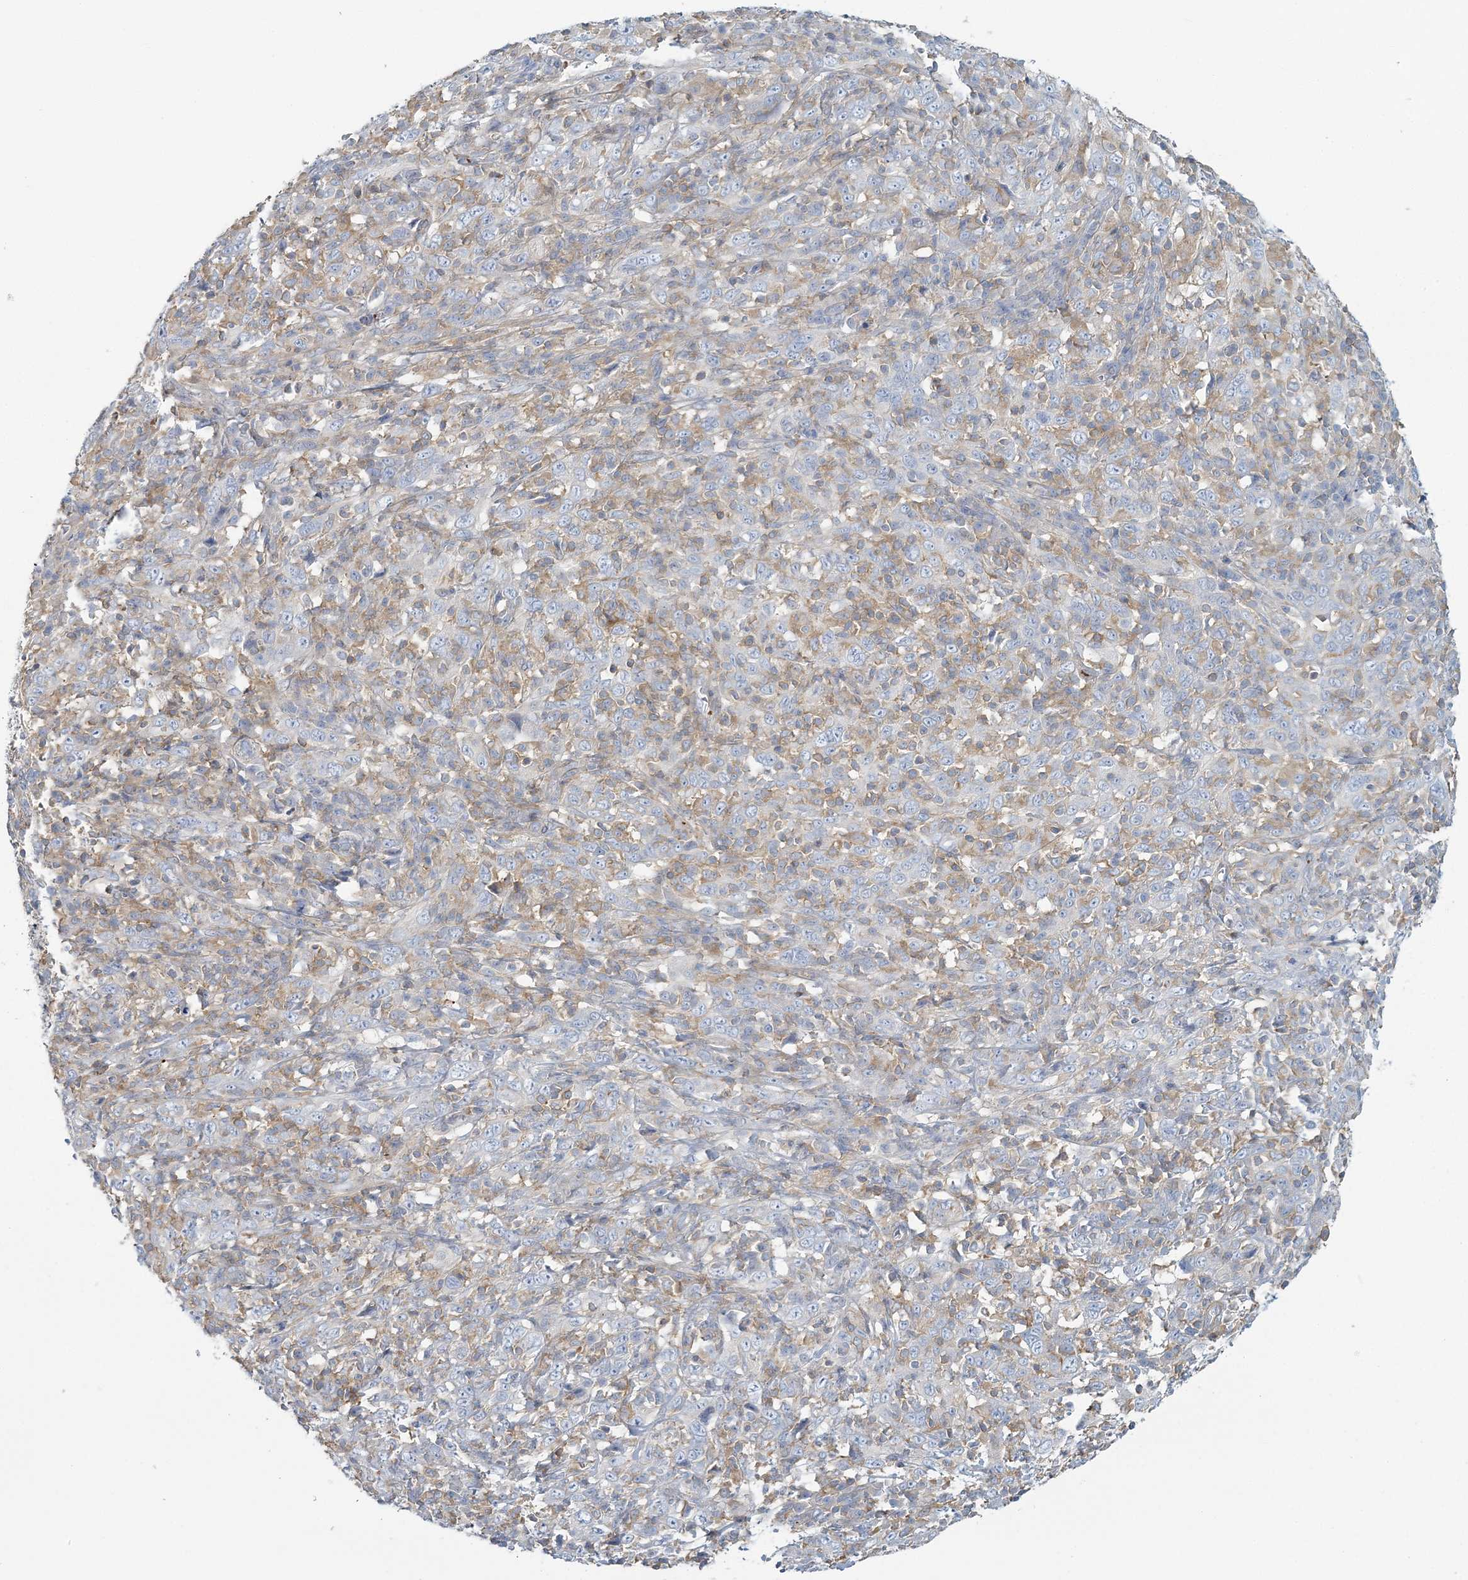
{"staining": {"intensity": "negative", "quantity": "none", "location": "none"}, "tissue": "cervical cancer", "cell_type": "Tumor cells", "image_type": "cancer", "snomed": [{"axis": "morphology", "description": "Squamous cell carcinoma, NOS"}, {"axis": "topography", "description": "Cervix"}], "caption": "High magnification brightfield microscopy of squamous cell carcinoma (cervical) stained with DAB (3,3'-diaminobenzidine) (brown) and counterstained with hematoxylin (blue): tumor cells show no significant staining.", "gene": "CUEDC2", "patient": {"sex": "female", "age": 46}}